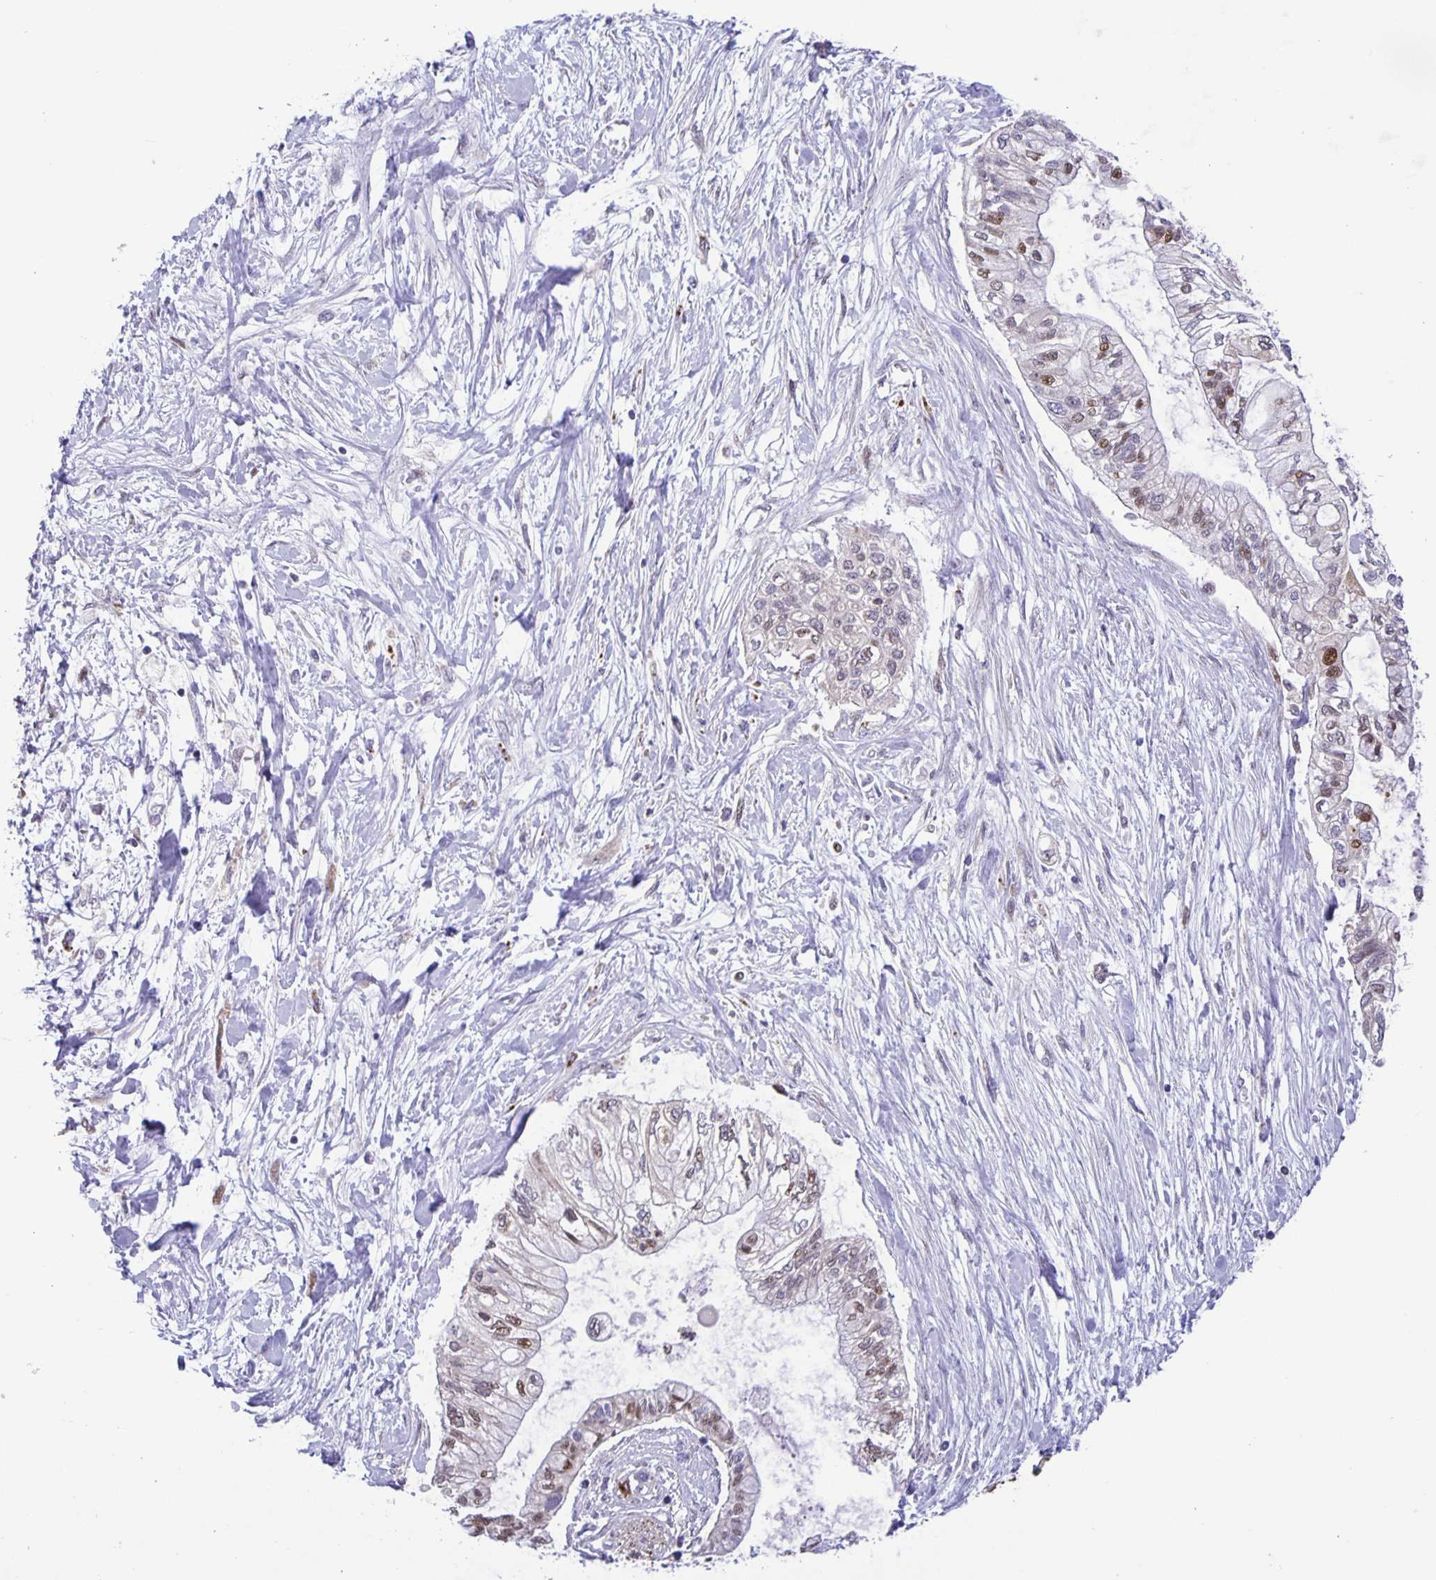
{"staining": {"intensity": "moderate", "quantity": "25%-75%", "location": "nuclear"}, "tissue": "pancreatic cancer", "cell_type": "Tumor cells", "image_type": "cancer", "snomed": [{"axis": "morphology", "description": "Adenocarcinoma, NOS"}, {"axis": "topography", "description": "Pancreas"}], "caption": "Immunohistochemistry (IHC) of human pancreatic cancer (adenocarcinoma) shows medium levels of moderate nuclear positivity in approximately 25%-75% of tumor cells. The staining was performed using DAB to visualize the protein expression in brown, while the nuclei were stained in blue with hematoxylin (Magnification: 20x).", "gene": "MAPK12", "patient": {"sex": "female", "age": 77}}